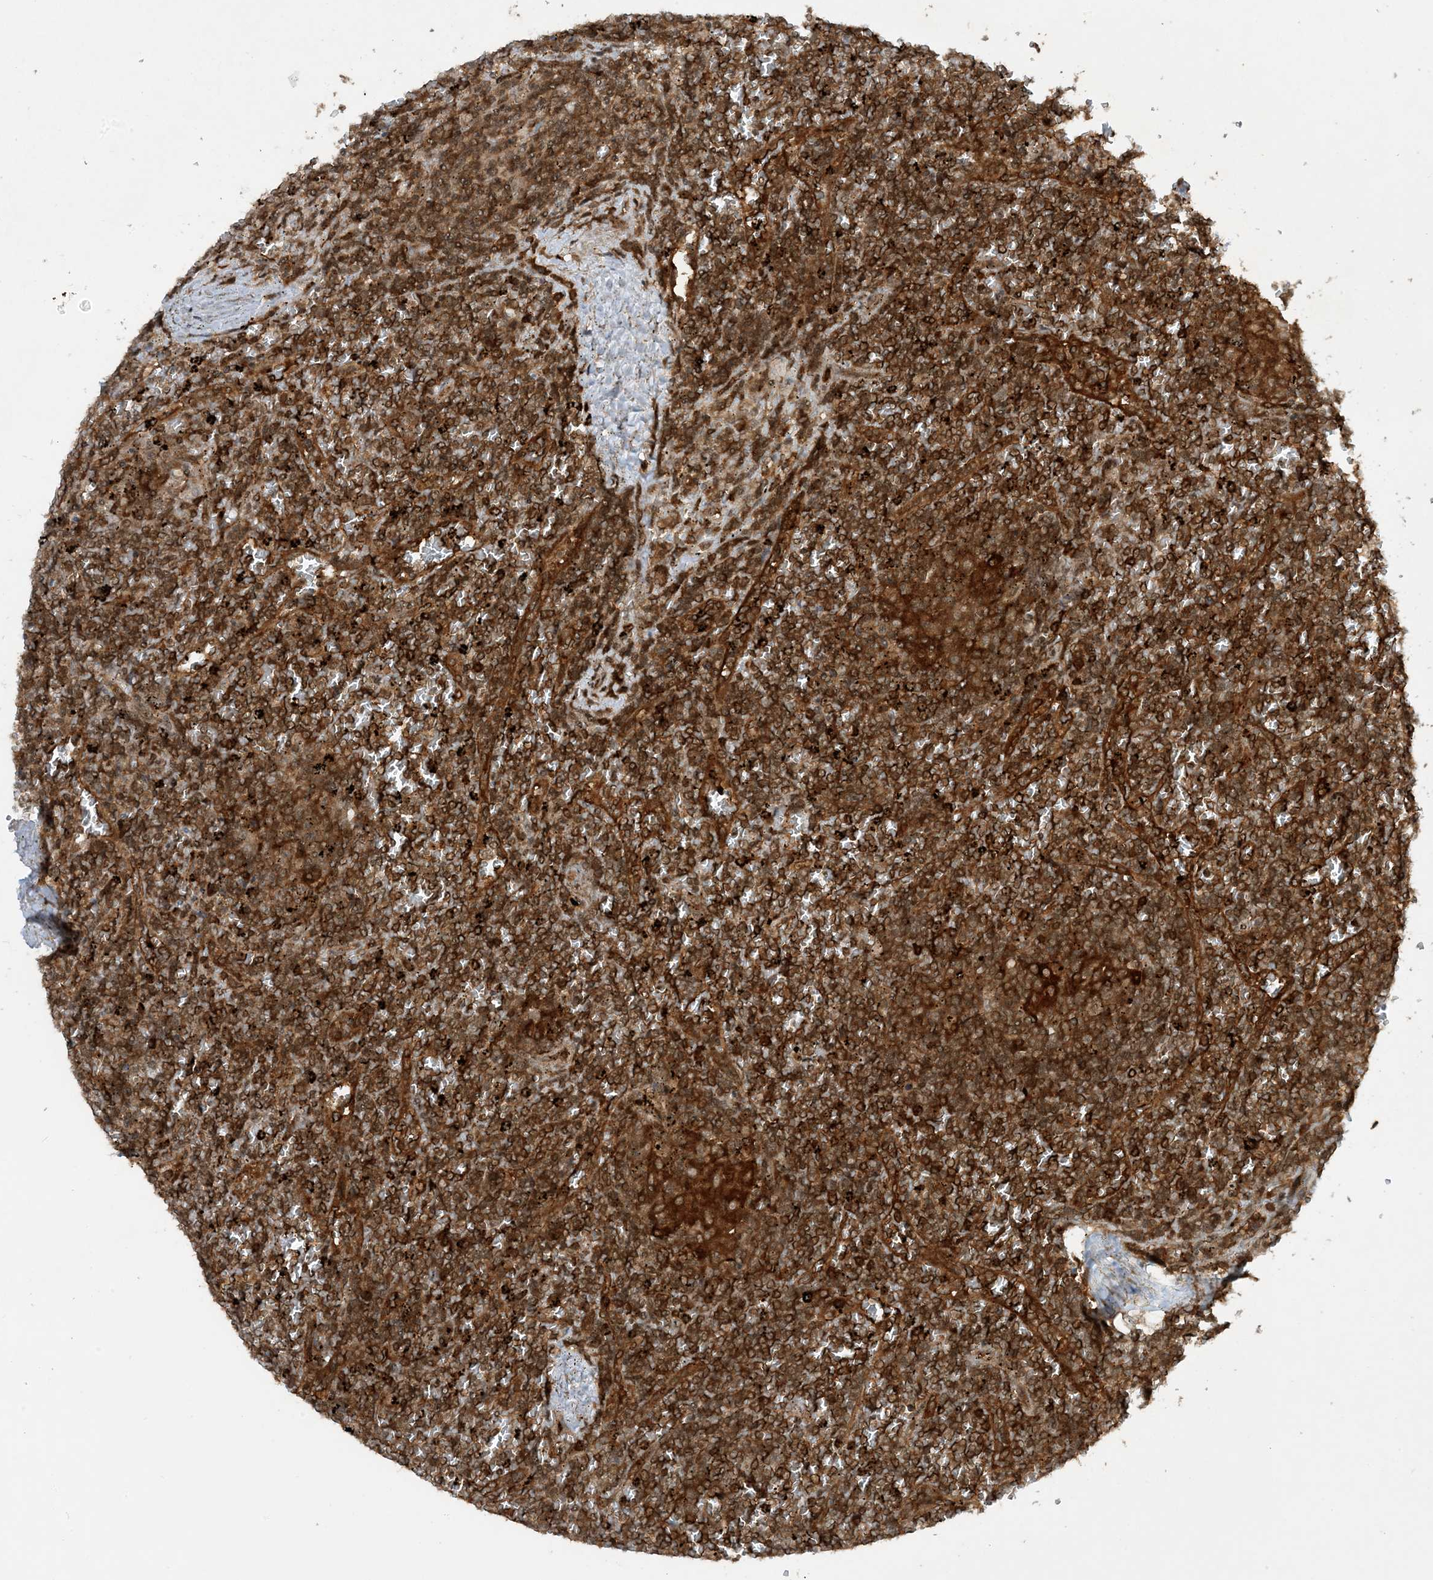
{"staining": {"intensity": "moderate", "quantity": ">75%", "location": "cytoplasmic/membranous"}, "tissue": "lymphoma", "cell_type": "Tumor cells", "image_type": "cancer", "snomed": [{"axis": "morphology", "description": "Malignant lymphoma, non-Hodgkin's type, Low grade"}, {"axis": "topography", "description": "Spleen"}], "caption": "Immunohistochemical staining of human lymphoma reveals medium levels of moderate cytoplasmic/membranous positivity in approximately >75% of tumor cells.", "gene": "CERT1", "patient": {"sex": "female", "age": 19}}